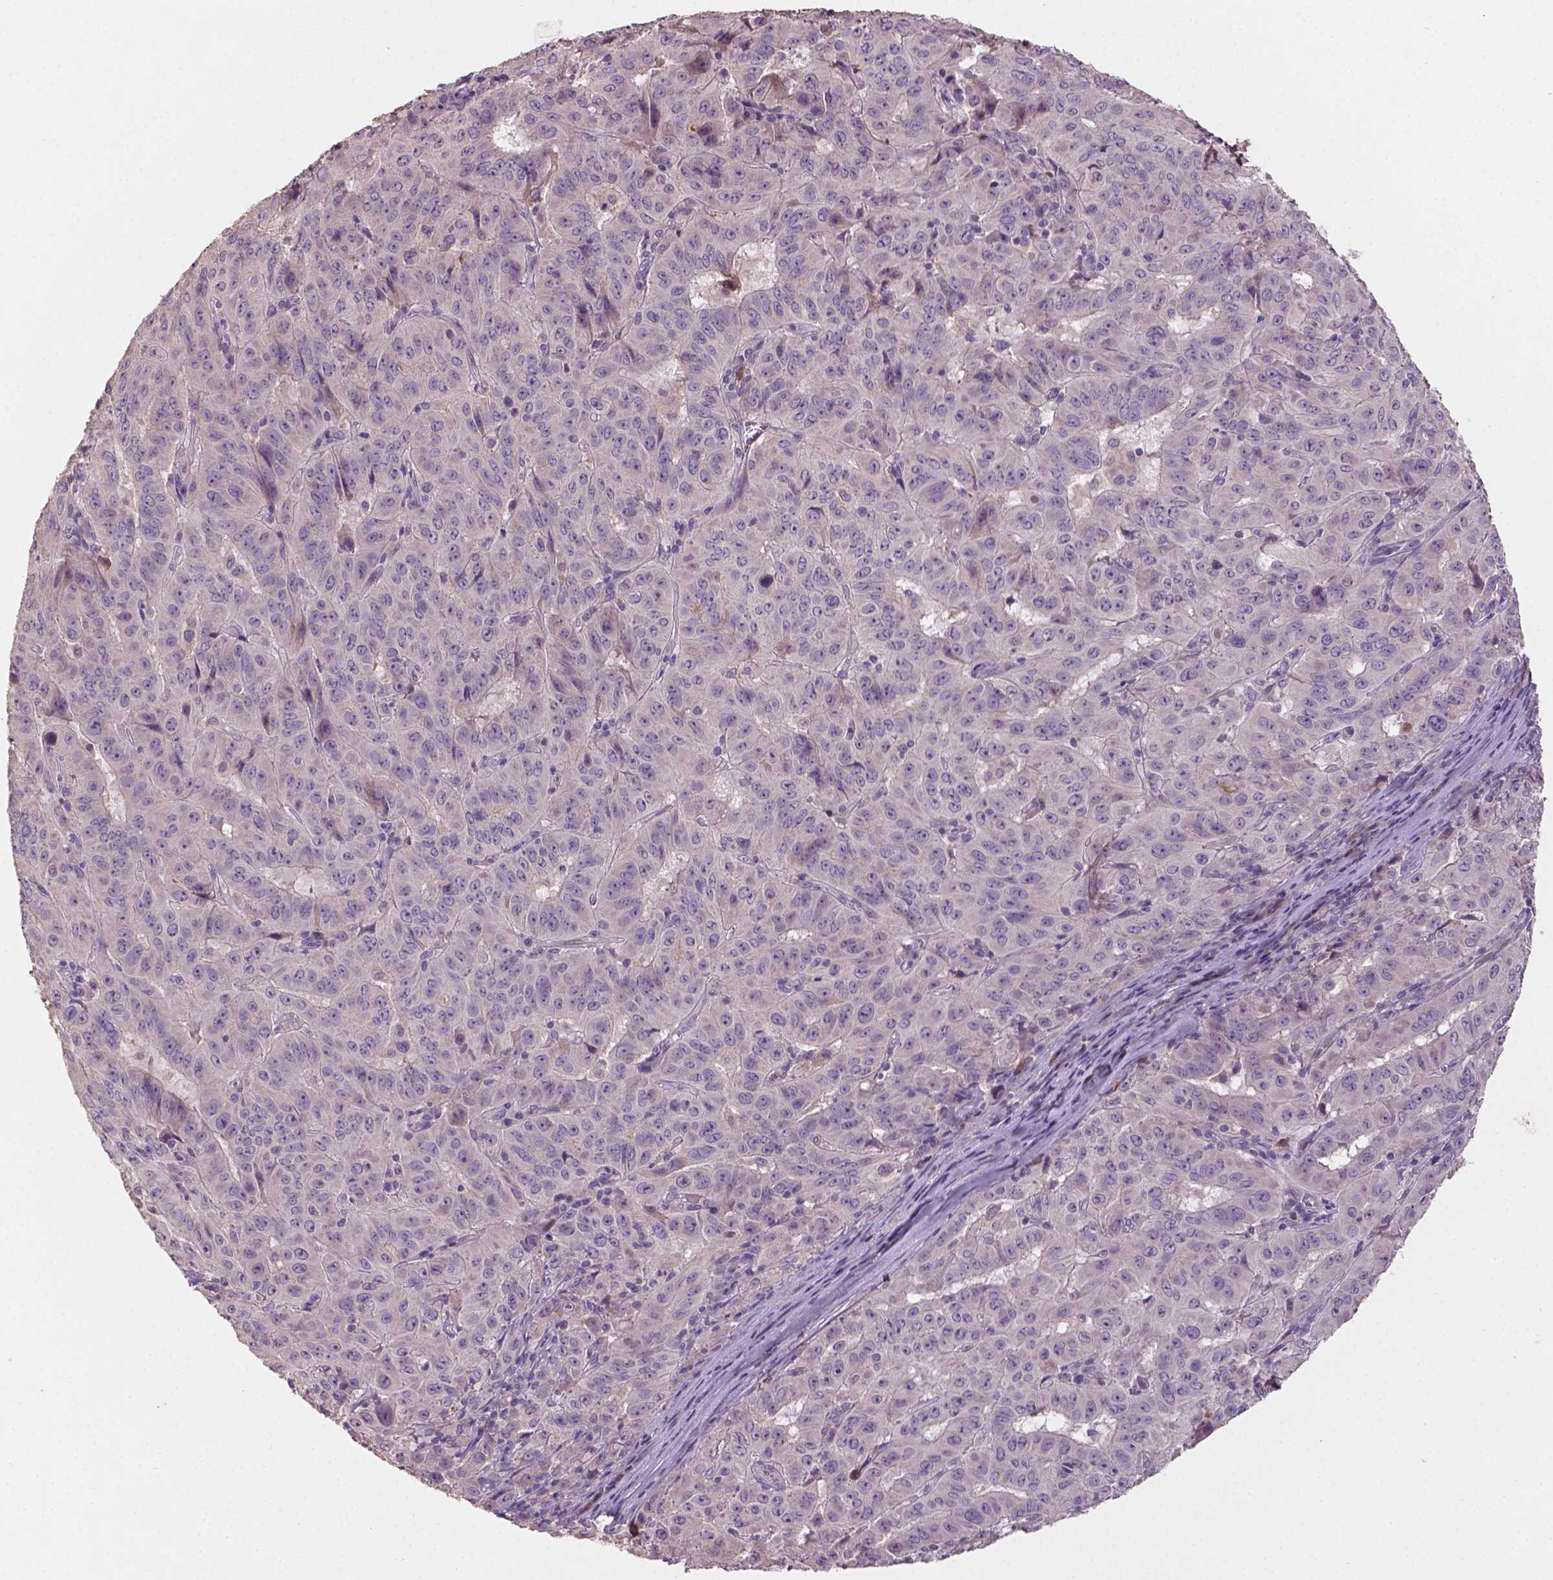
{"staining": {"intensity": "negative", "quantity": "none", "location": "none"}, "tissue": "pancreatic cancer", "cell_type": "Tumor cells", "image_type": "cancer", "snomed": [{"axis": "morphology", "description": "Adenocarcinoma, NOS"}, {"axis": "topography", "description": "Pancreas"}], "caption": "The micrograph exhibits no staining of tumor cells in adenocarcinoma (pancreatic). The staining is performed using DAB brown chromogen with nuclei counter-stained in using hematoxylin.", "gene": "SOX17", "patient": {"sex": "male", "age": 63}}